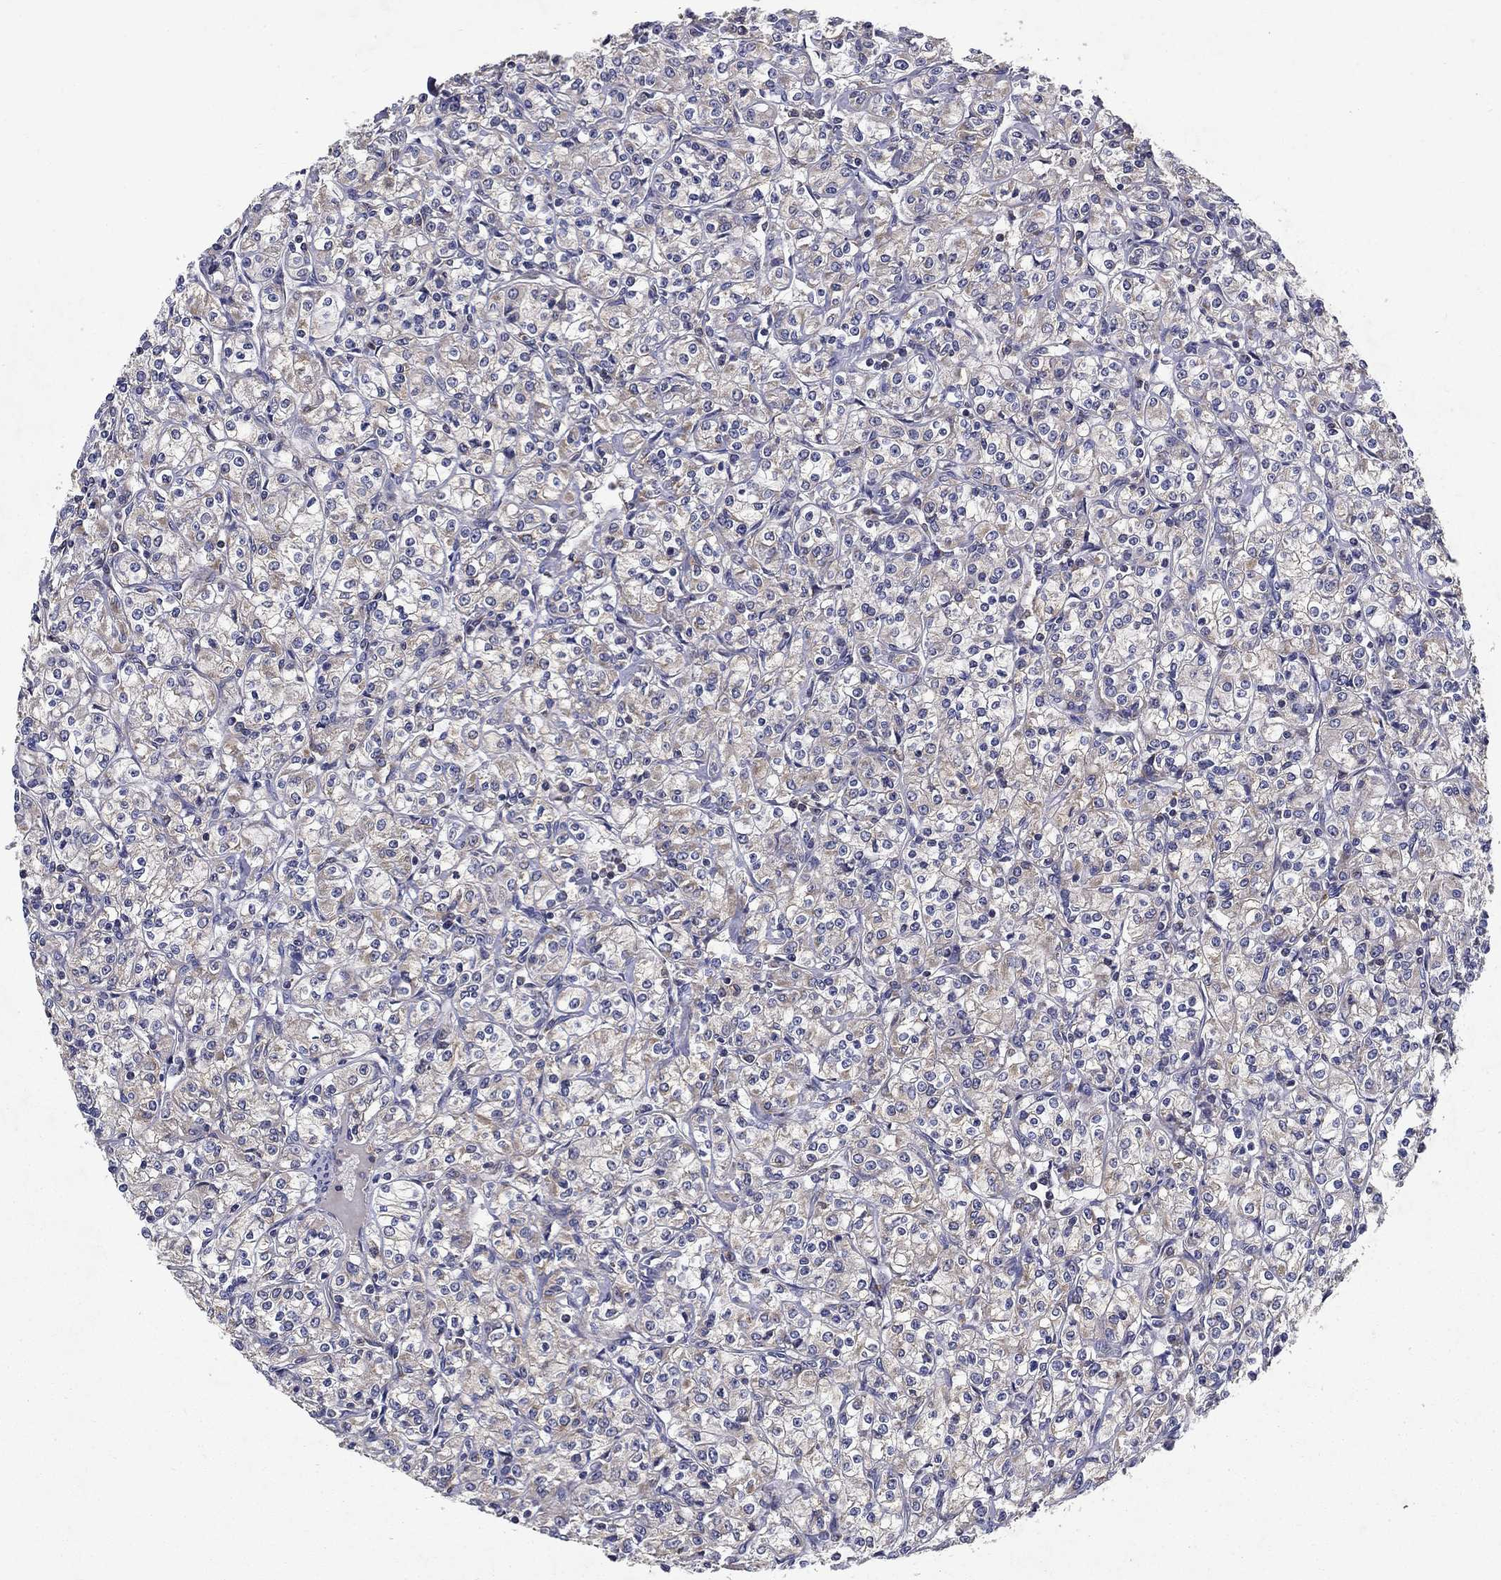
{"staining": {"intensity": "negative", "quantity": "none", "location": "none"}, "tissue": "renal cancer", "cell_type": "Tumor cells", "image_type": "cancer", "snomed": [{"axis": "morphology", "description": "Adenocarcinoma, NOS"}, {"axis": "topography", "description": "Kidney"}], "caption": "Tumor cells are negative for protein expression in human renal cancer (adenocarcinoma).", "gene": "GLTP", "patient": {"sex": "male", "age": 77}}